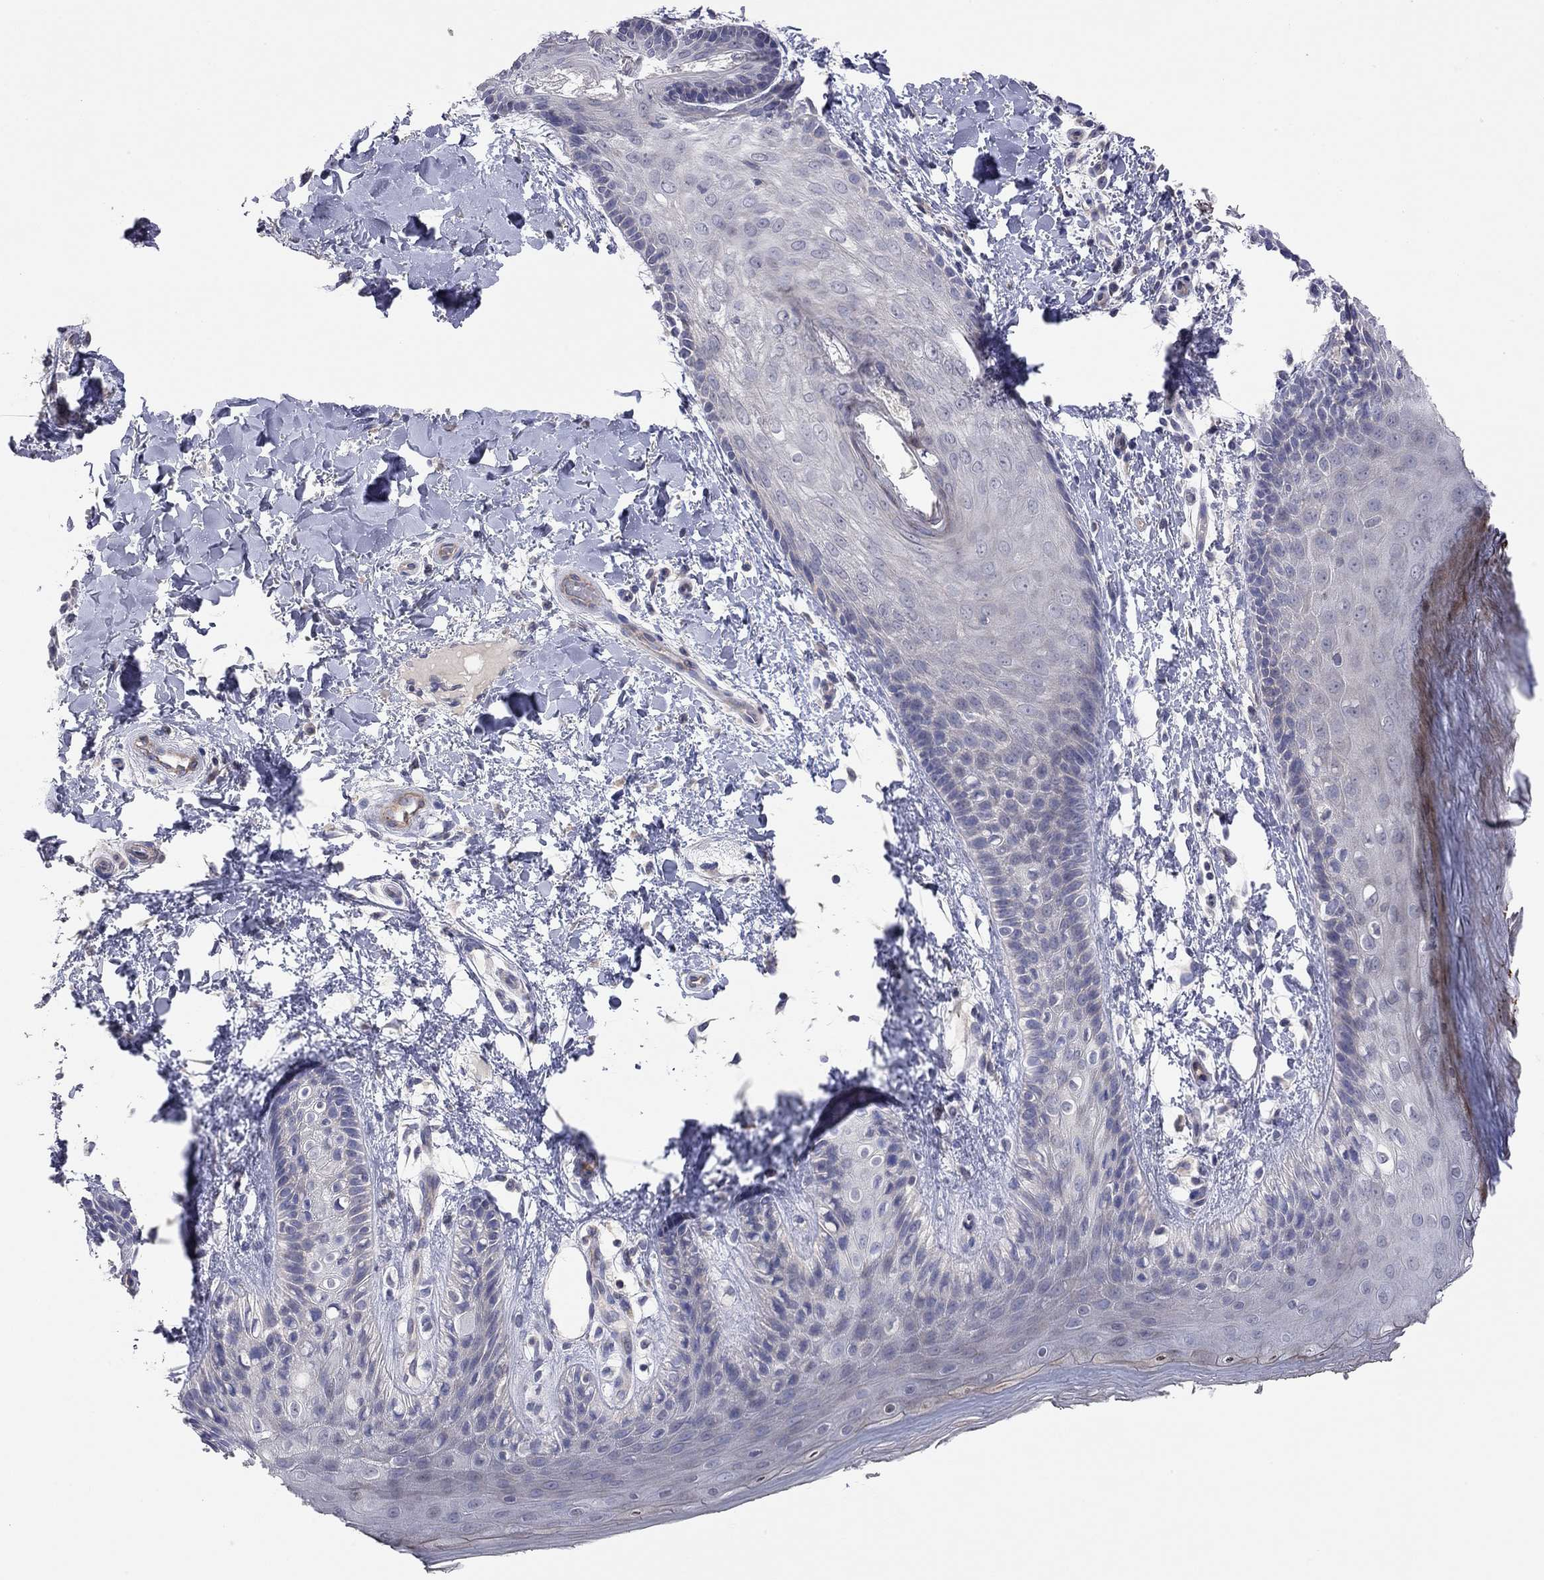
{"staining": {"intensity": "negative", "quantity": "none", "location": "none"}, "tissue": "skin", "cell_type": "Epidermal cells", "image_type": "normal", "snomed": [{"axis": "morphology", "description": "Normal tissue, NOS"}, {"axis": "topography", "description": "Anal"}], "caption": "A histopathology image of human skin is negative for staining in epidermal cells. The staining is performed using DAB brown chromogen with nuclei counter-stained in using hematoxylin.", "gene": "KCNB1", "patient": {"sex": "male", "age": 36}}